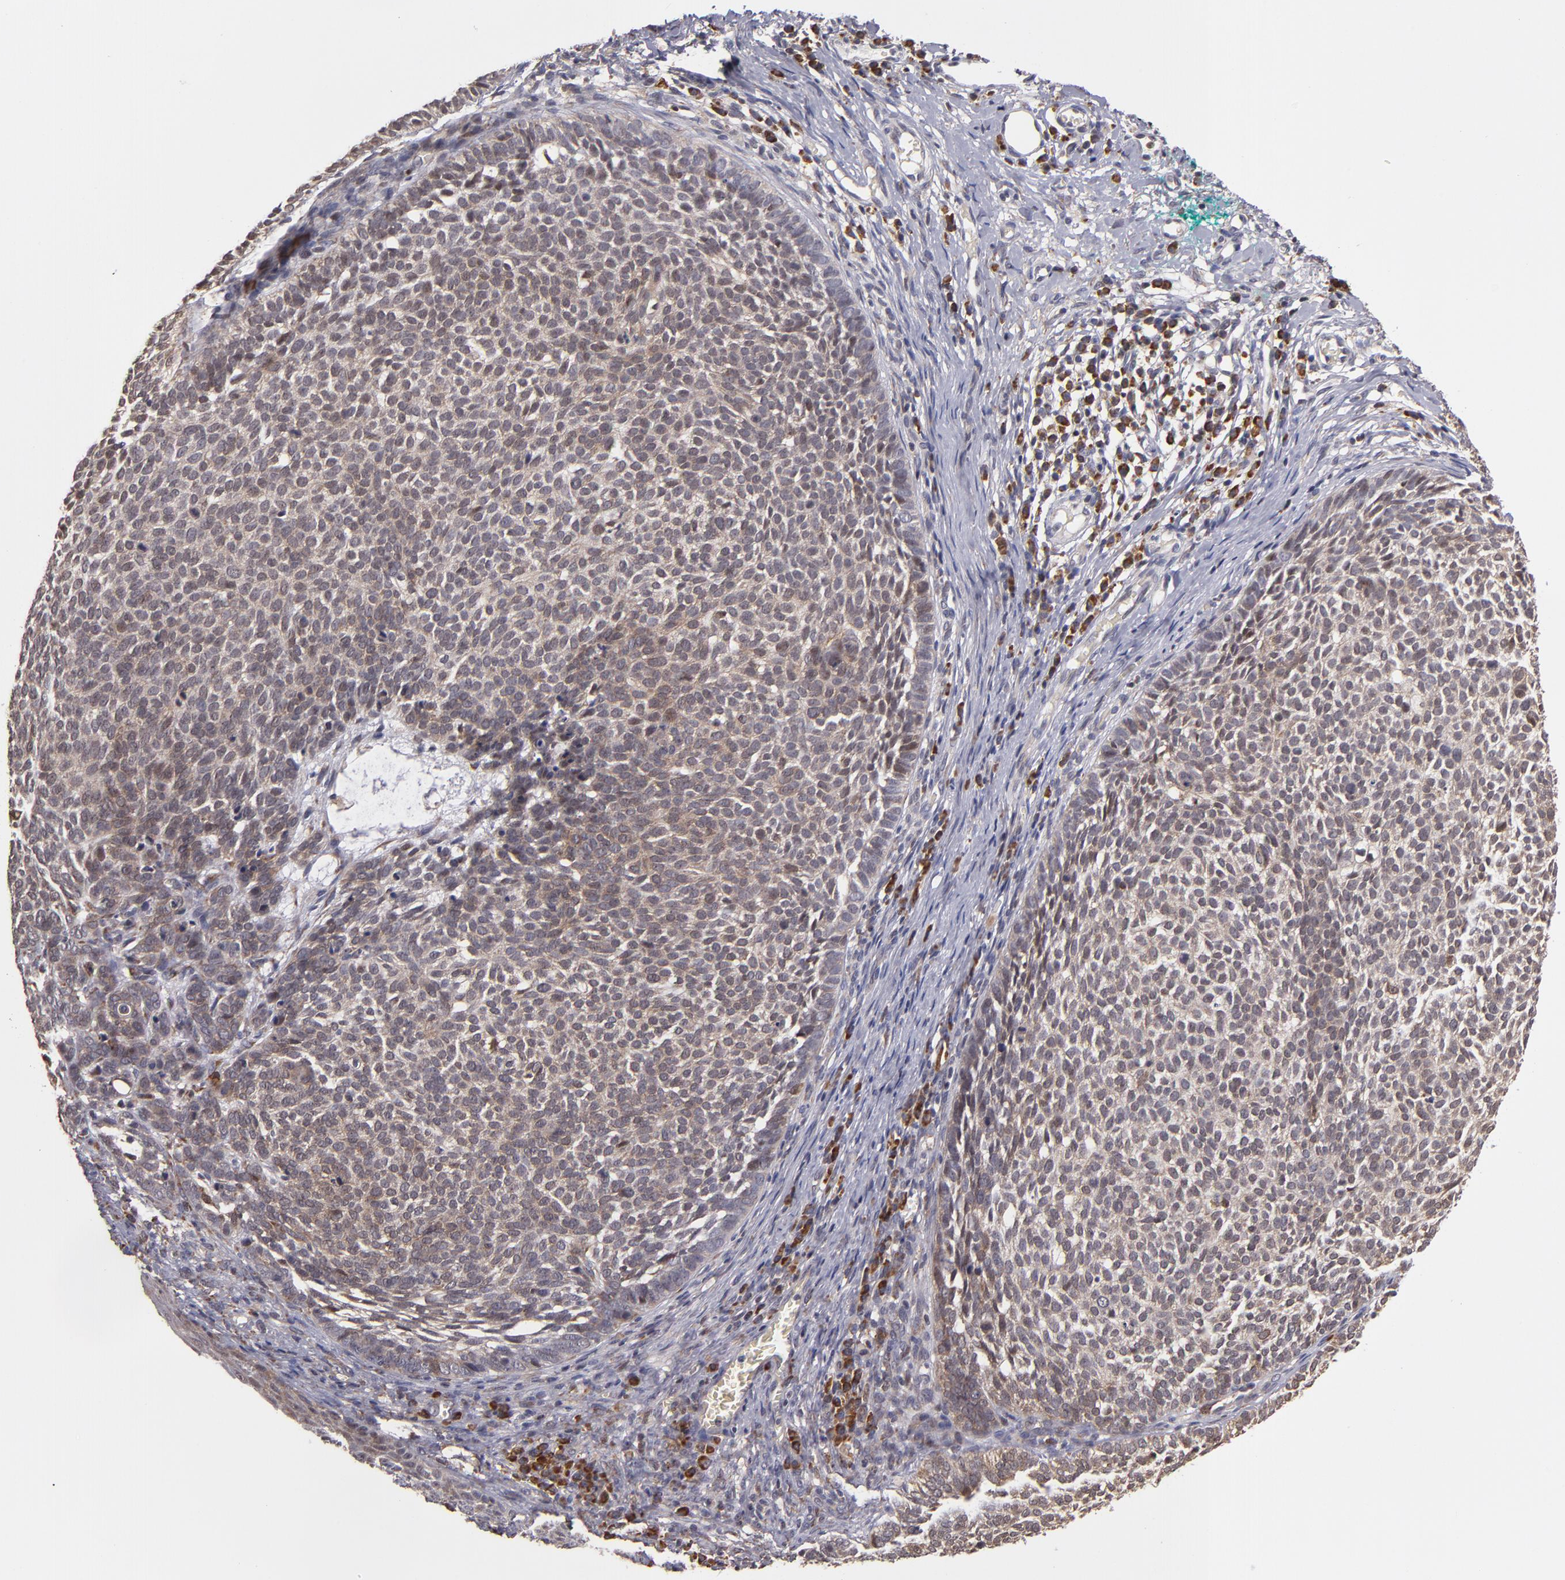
{"staining": {"intensity": "weak", "quantity": ">75%", "location": "cytoplasmic/membranous,nuclear"}, "tissue": "skin cancer", "cell_type": "Tumor cells", "image_type": "cancer", "snomed": [{"axis": "morphology", "description": "Basal cell carcinoma"}, {"axis": "topography", "description": "Skin"}], "caption": "This is an image of IHC staining of skin cancer (basal cell carcinoma), which shows weak staining in the cytoplasmic/membranous and nuclear of tumor cells.", "gene": "CASP1", "patient": {"sex": "male", "age": 63}}